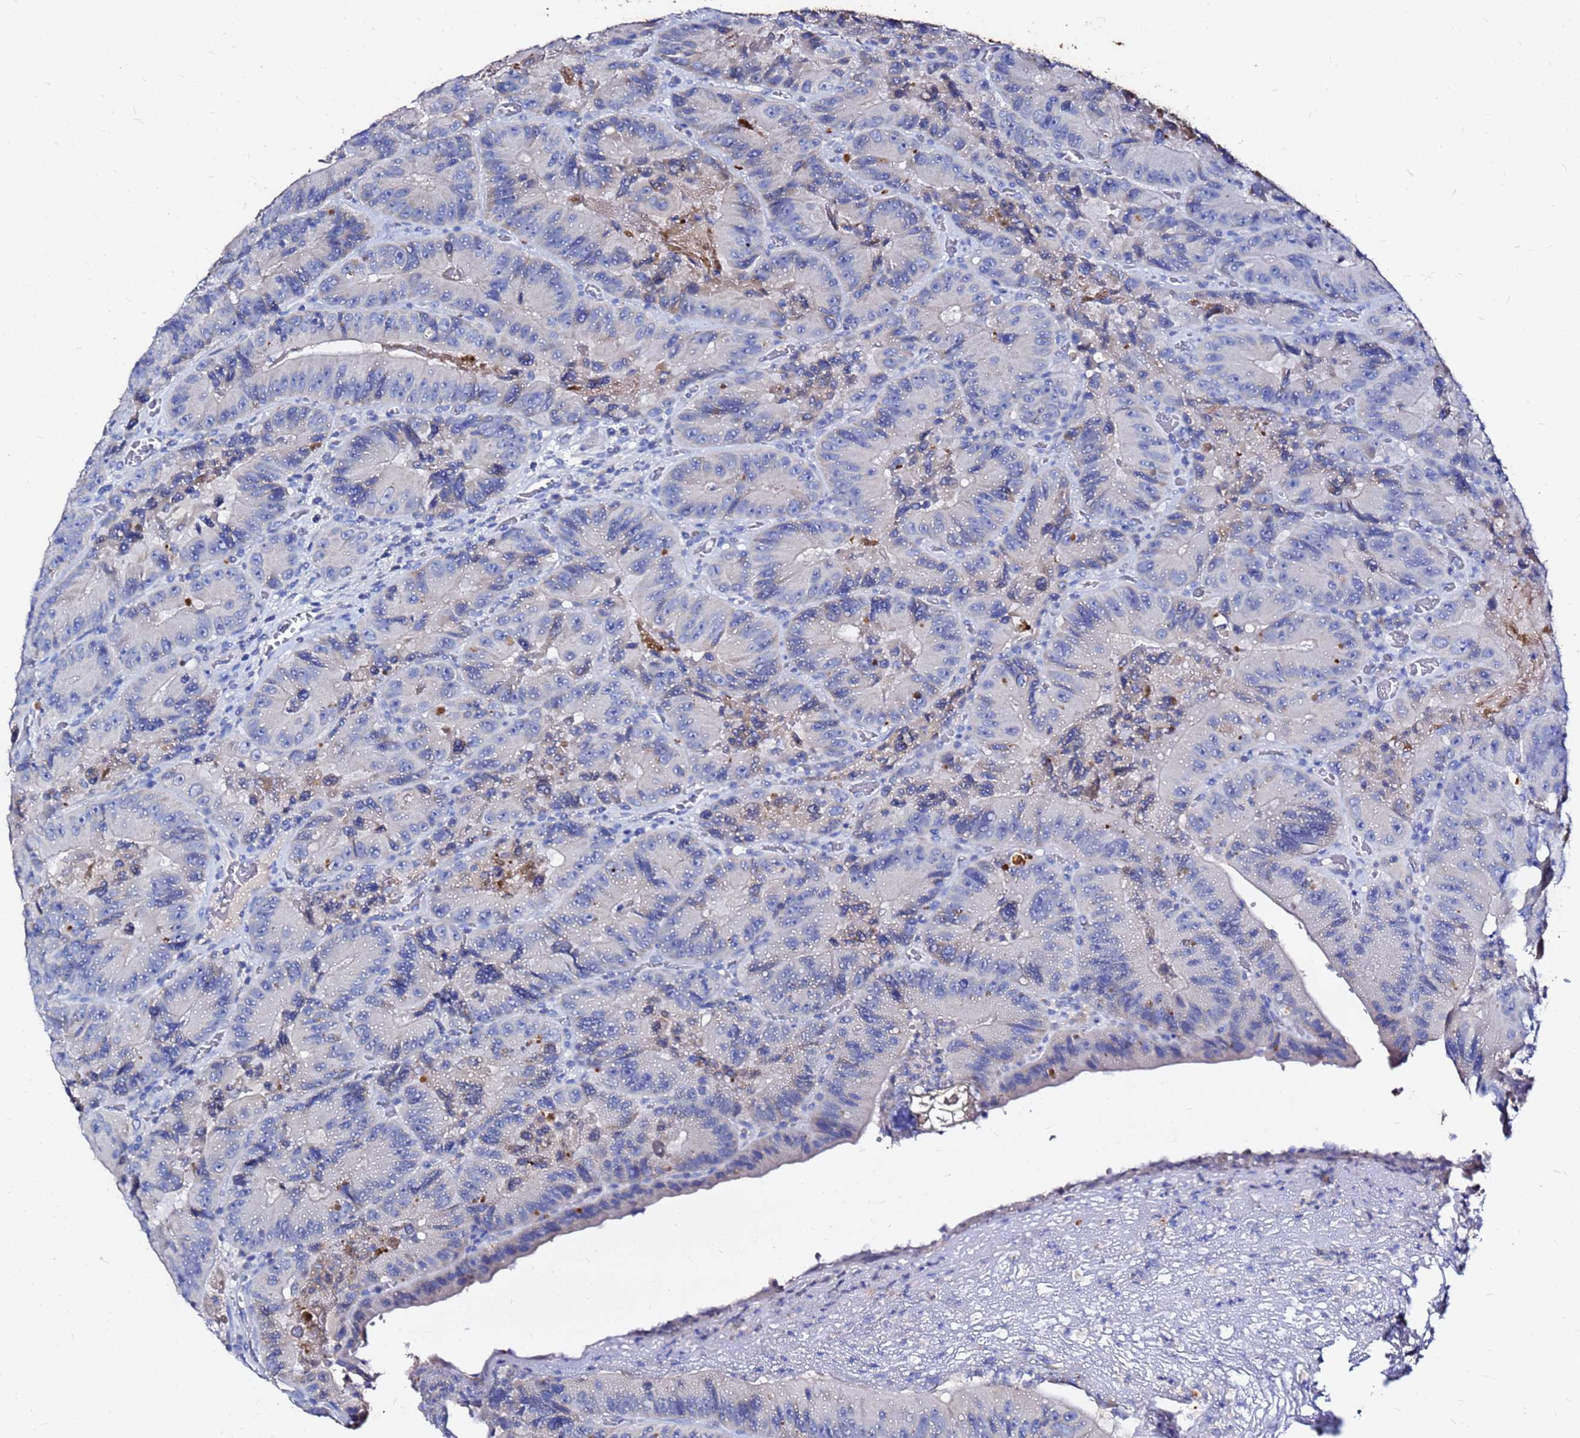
{"staining": {"intensity": "negative", "quantity": "none", "location": "none"}, "tissue": "colorectal cancer", "cell_type": "Tumor cells", "image_type": "cancer", "snomed": [{"axis": "morphology", "description": "Adenocarcinoma, NOS"}, {"axis": "topography", "description": "Colon"}], "caption": "A high-resolution histopathology image shows immunohistochemistry staining of colorectal cancer, which demonstrates no significant expression in tumor cells.", "gene": "FAM183A", "patient": {"sex": "female", "age": 86}}